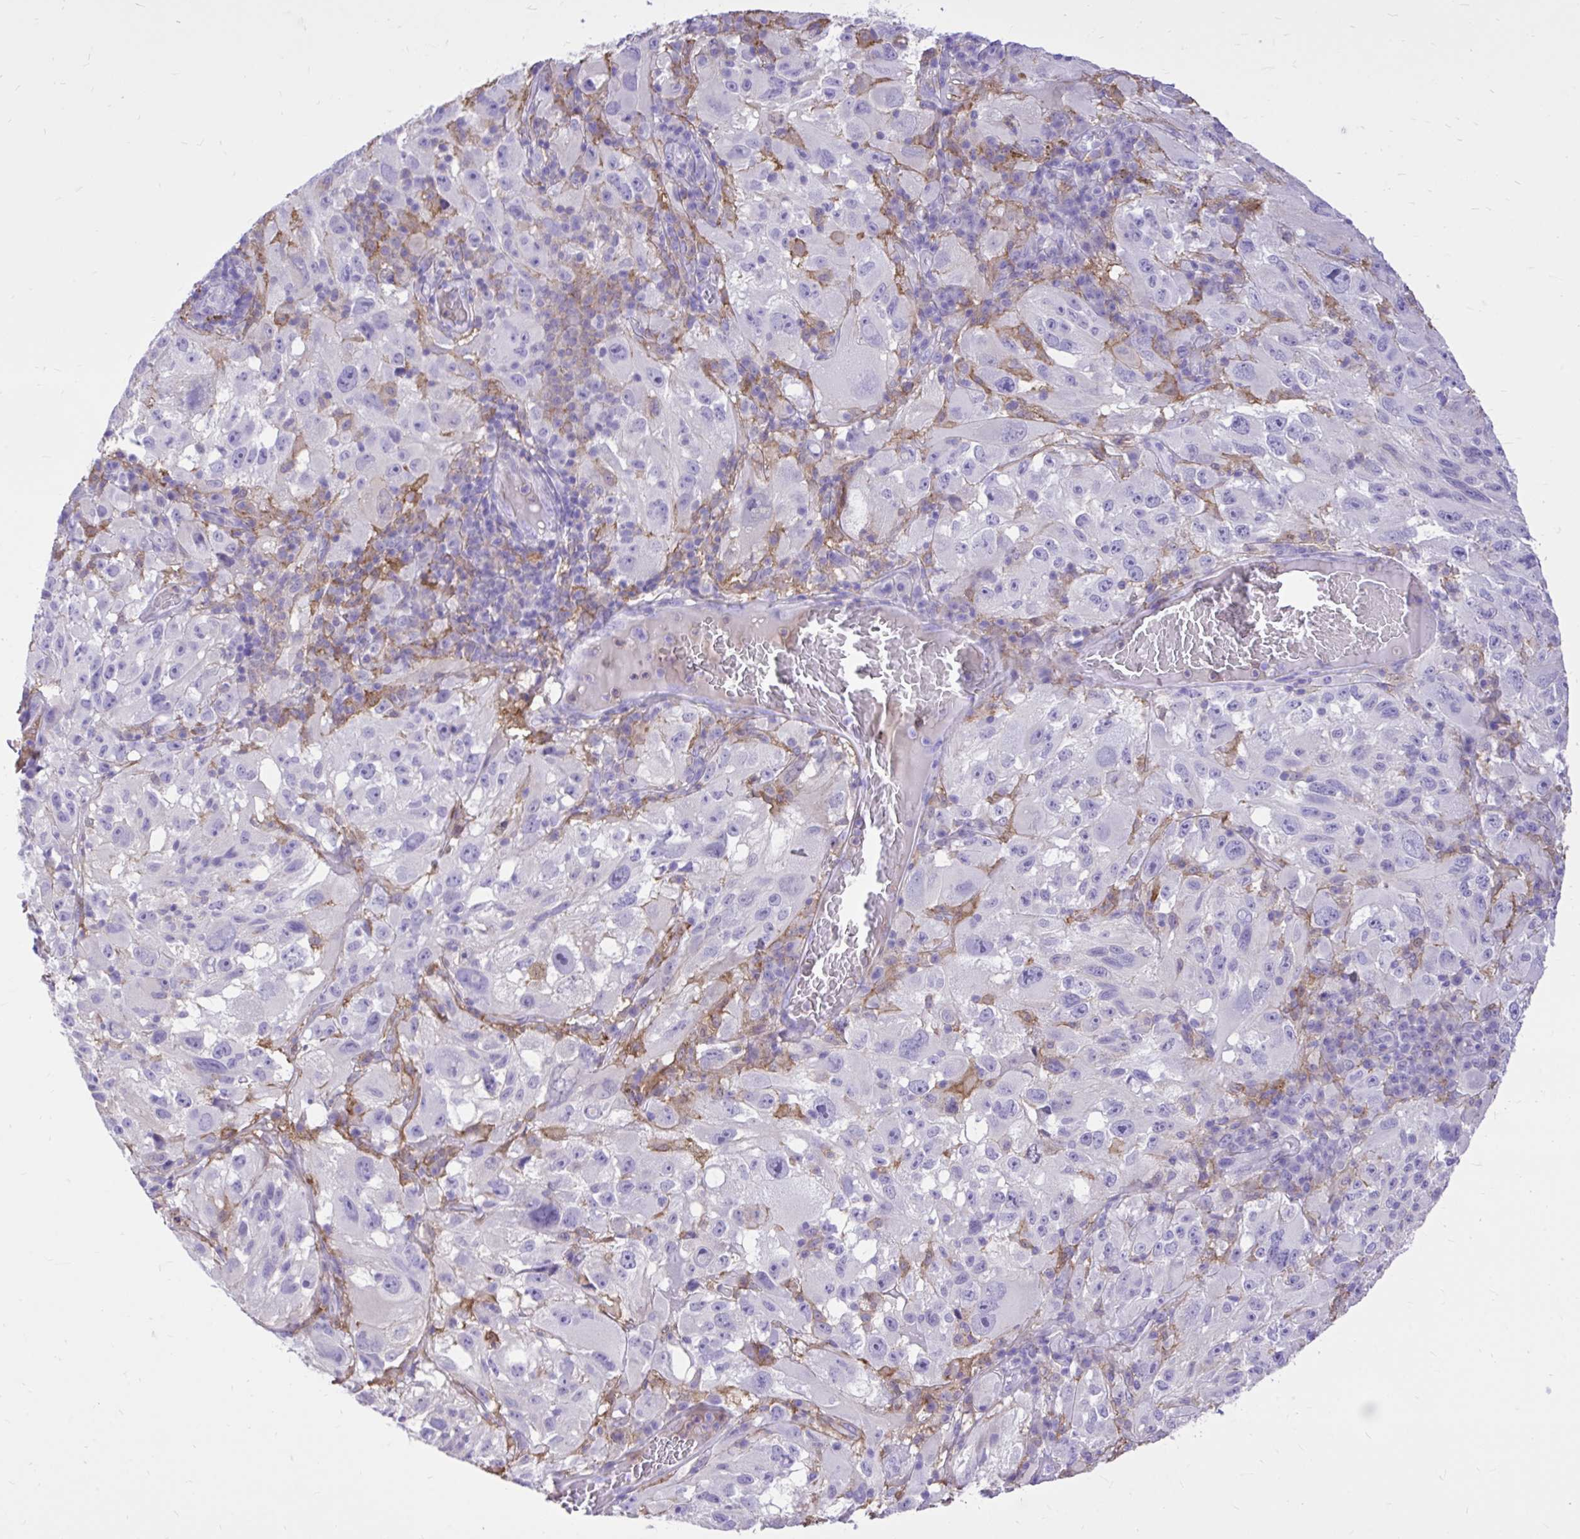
{"staining": {"intensity": "negative", "quantity": "none", "location": "none"}, "tissue": "melanoma", "cell_type": "Tumor cells", "image_type": "cancer", "snomed": [{"axis": "morphology", "description": "Malignant melanoma, NOS"}, {"axis": "topography", "description": "Skin"}], "caption": "A micrograph of human malignant melanoma is negative for staining in tumor cells. (Immunohistochemistry (ihc), brightfield microscopy, high magnification).", "gene": "TLR7", "patient": {"sex": "female", "age": 71}}